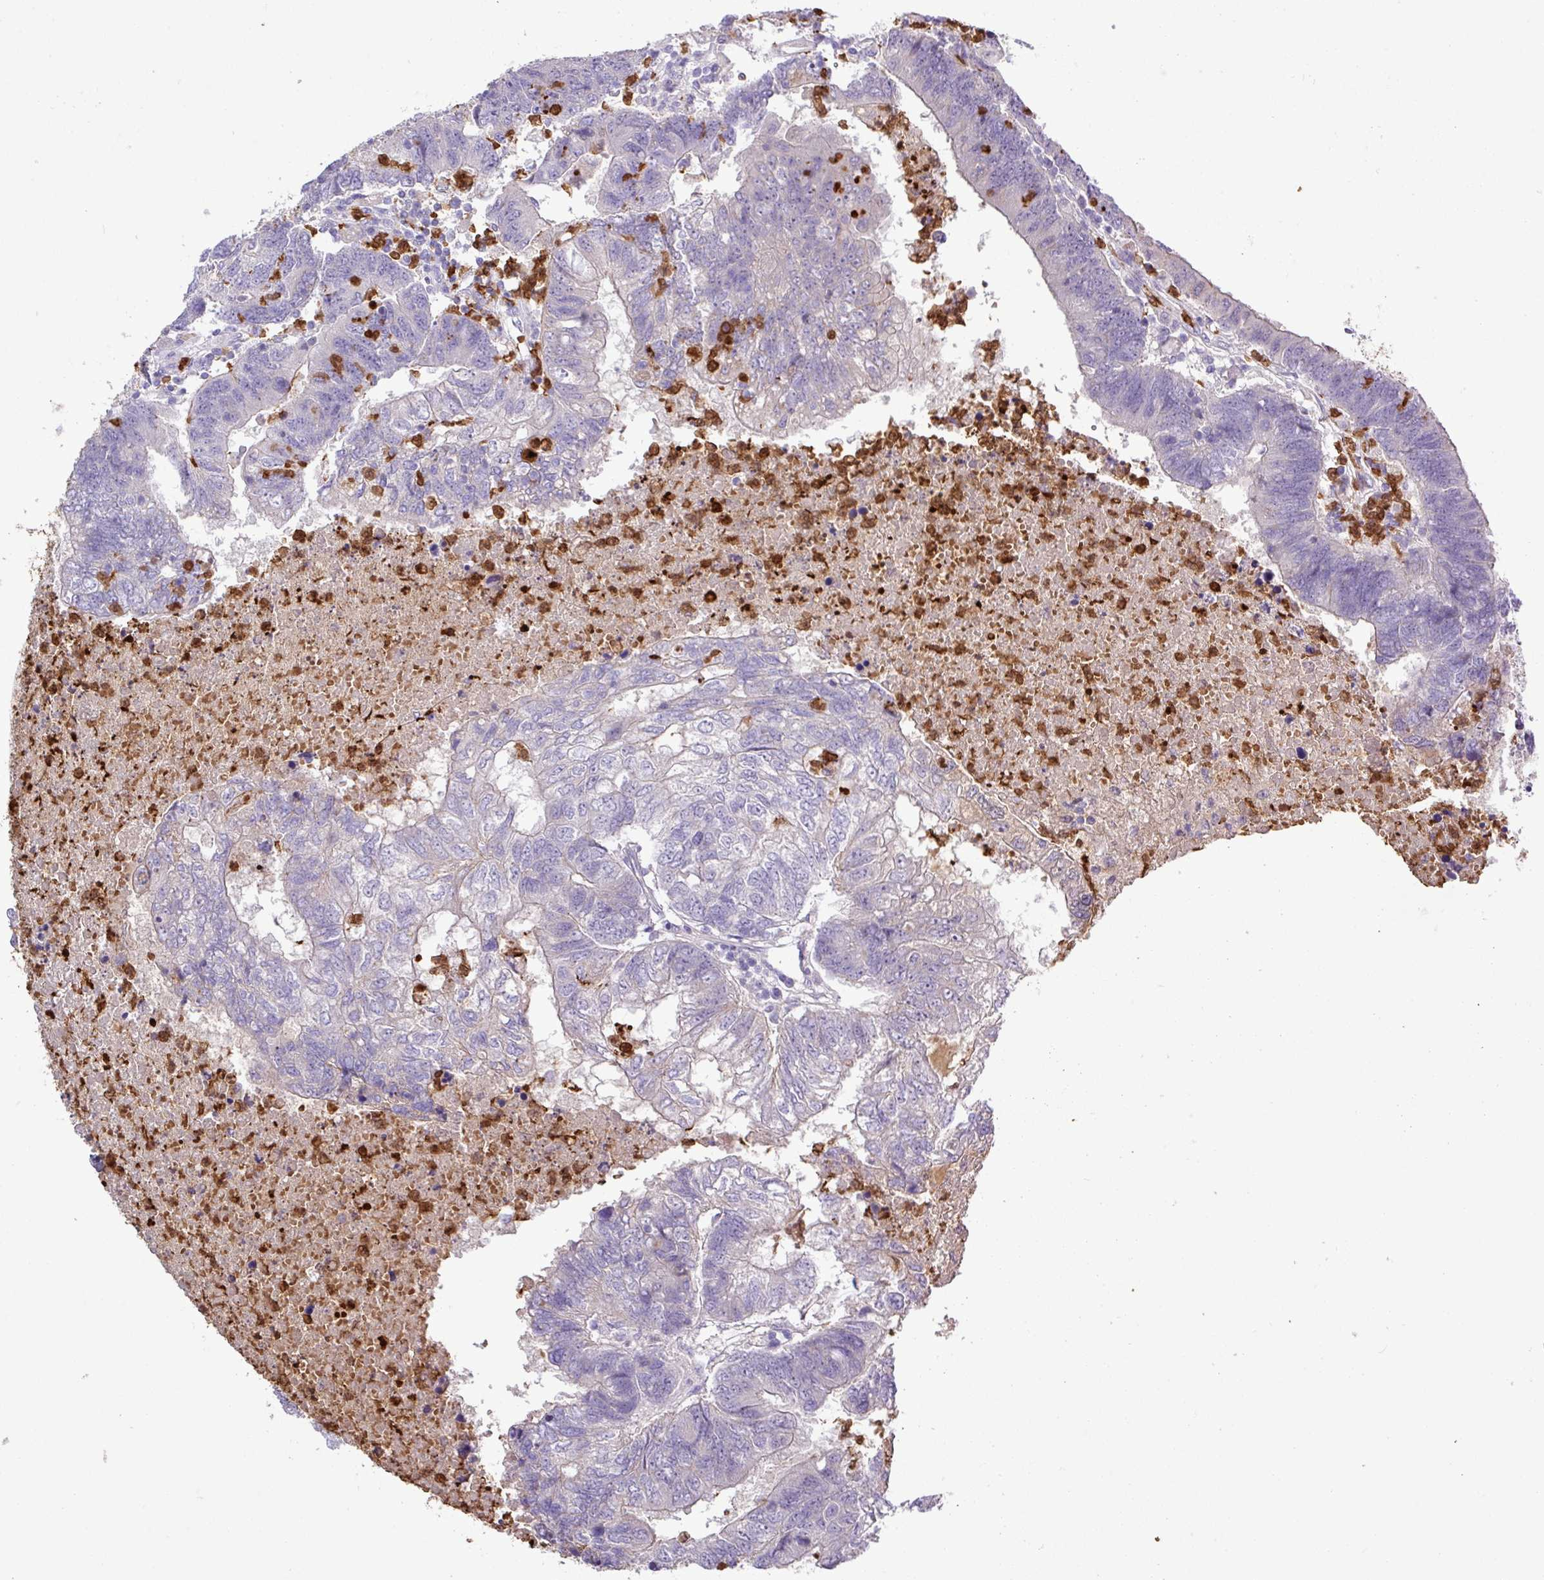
{"staining": {"intensity": "negative", "quantity": "none", "location": "none"}, "tissue": "colorectal cancer", "cell_type": "Tumor cells", "image_type": "cancer", "snomed": [{"axis": "morphology", "description": "Adenocarcinoma, NOS"}, {"axis": "topography", "description": "Colon"}], "caption": "Micrograph shows no significant protein positivity in tumor cells of adenocarcinoma (colorectal).", "gene": "MGAT4B", "patient": {"sex": "female", "age": 48}}